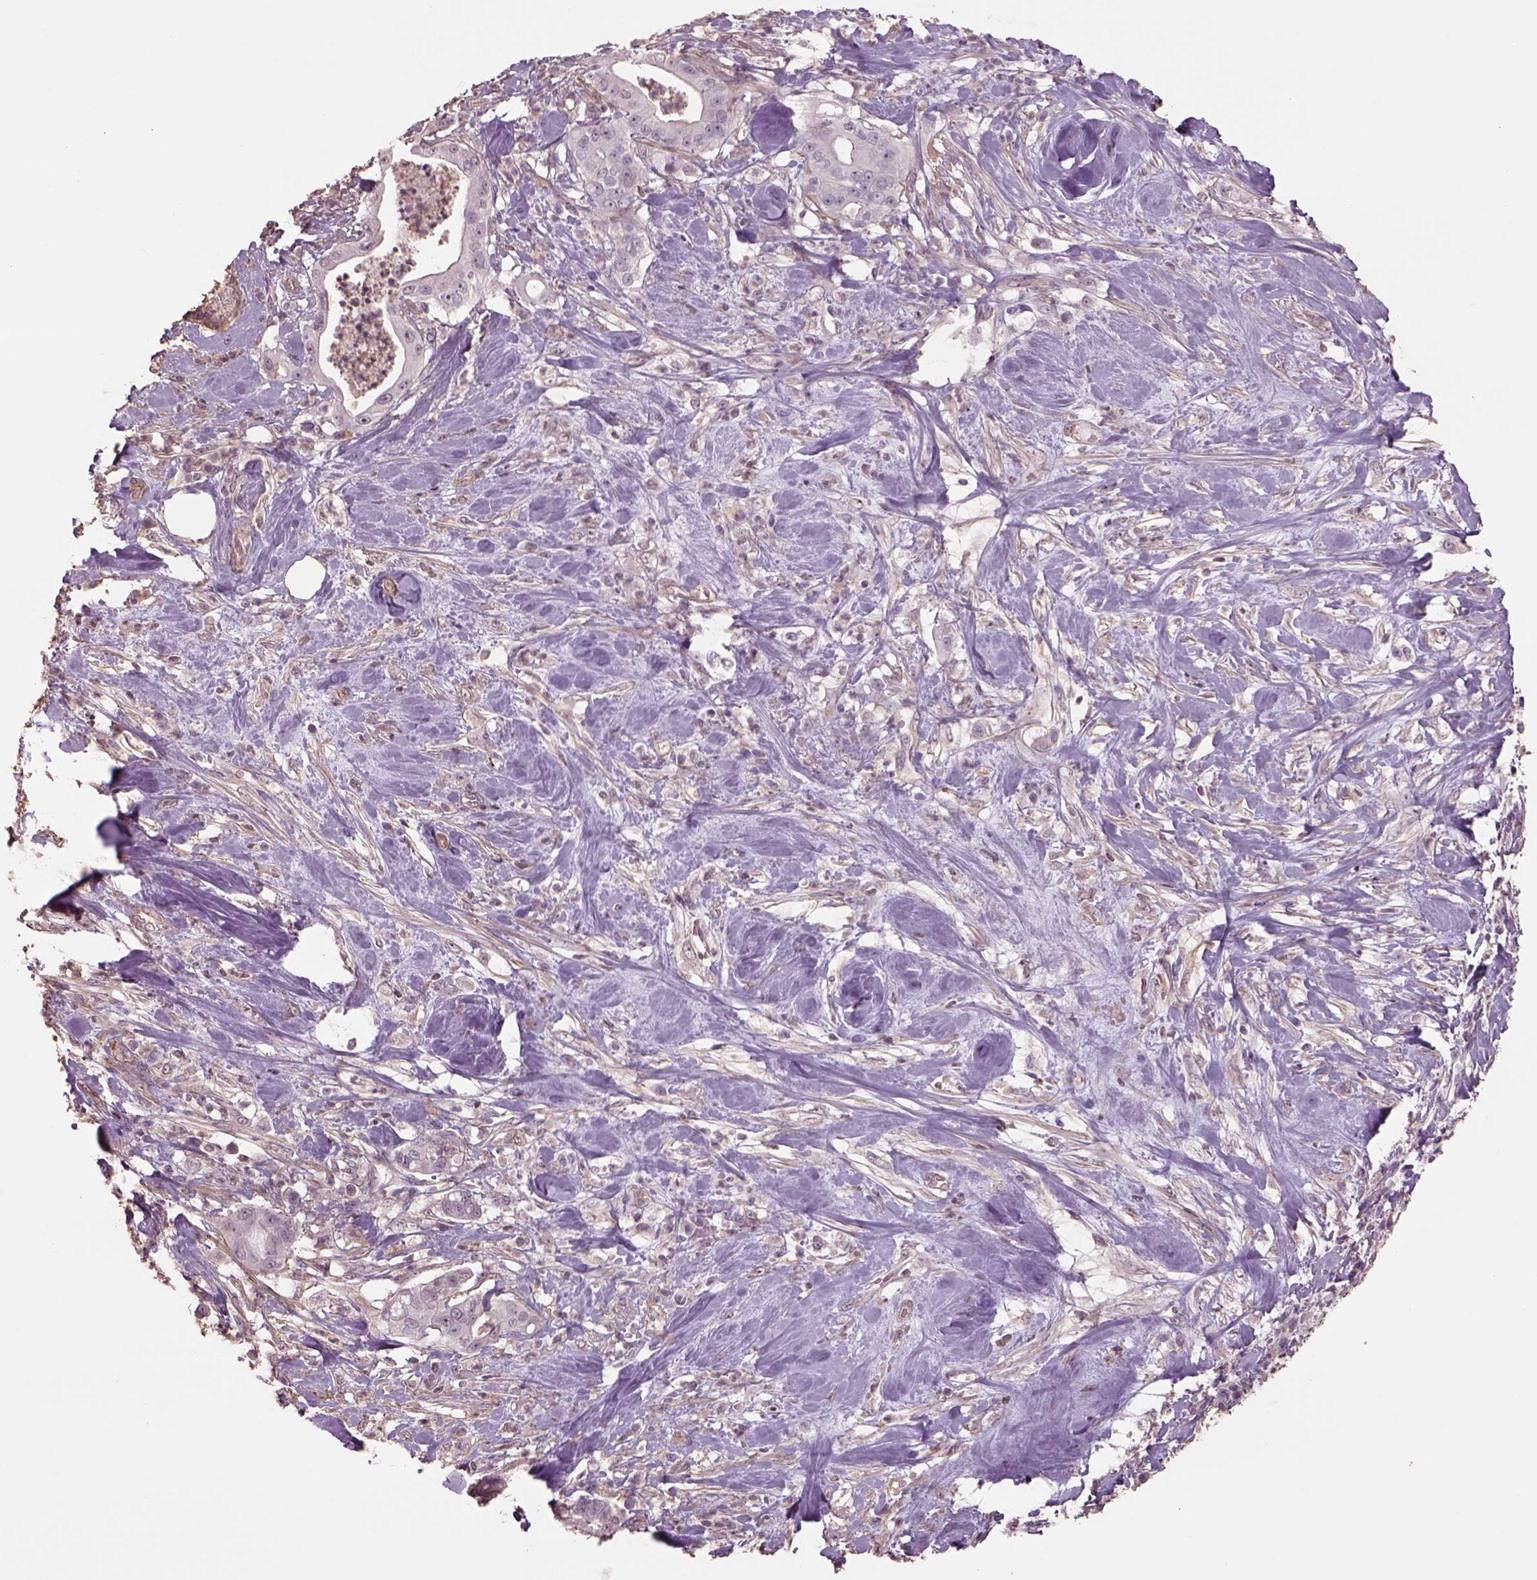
{"staining": {"intensity": "negative", "quantity": "none", "location": "none"}, "tissue": "pancreatic cancer", "cell_type": "Tumor cells", "image_type": "cancer", "snomed": [{"axis": "morphology", "description": "Adenocarcinoma, NOS"}, {"axis": "topography", "description": "Pancreas"}], "caption": "Immunohistochemical staining of human adenocarcinoma (pancreatic) demonstrates no significant positivity in tumor cells. (Immunohistochemistry, brightfield microscopy, high magnification).", "gene": "LIN7A", "patient": {"sex": "male", "age": 71}}